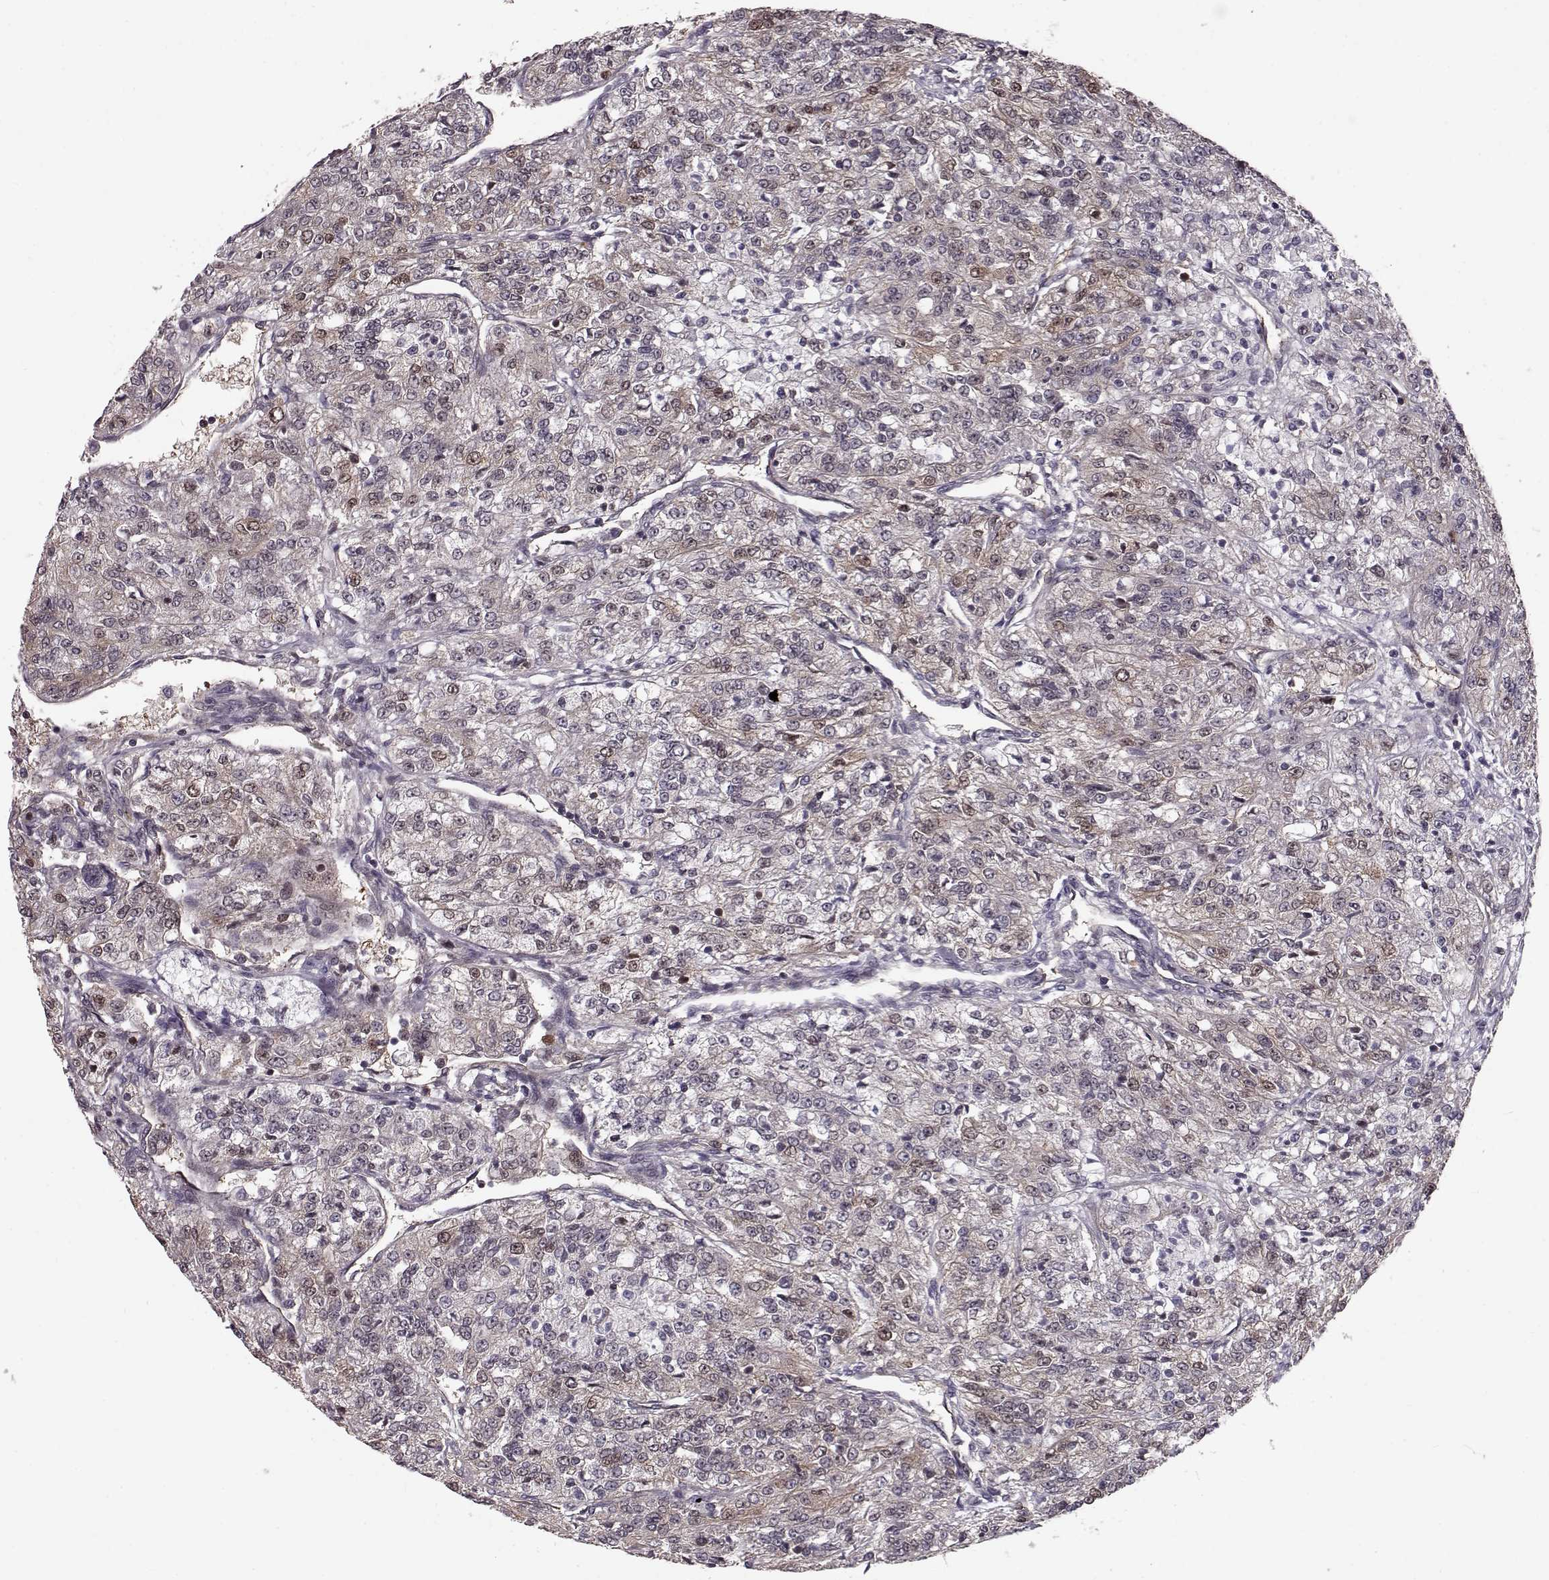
{"staining": {"intensity": "moderate", "quantity": "25%-75%", "location": "cytoplasmic/membranous"}, "tissue": "renal cancer", "cell_type": "Tumor cells", "image_type": "cancer", "snomed": [{"axis": "morphology", "description": "Adenocarcinoma, NOS"}, {"axis": "topography", "description": "Kidney"}], "caption": "The immunohistochemical stain shows moderate cytoplasmic/membranous positivity in tumor cells of renal adenocarcinoma tissue.", "gene": "RANBP1", "patient": {"sex": "female", "age": 63}}